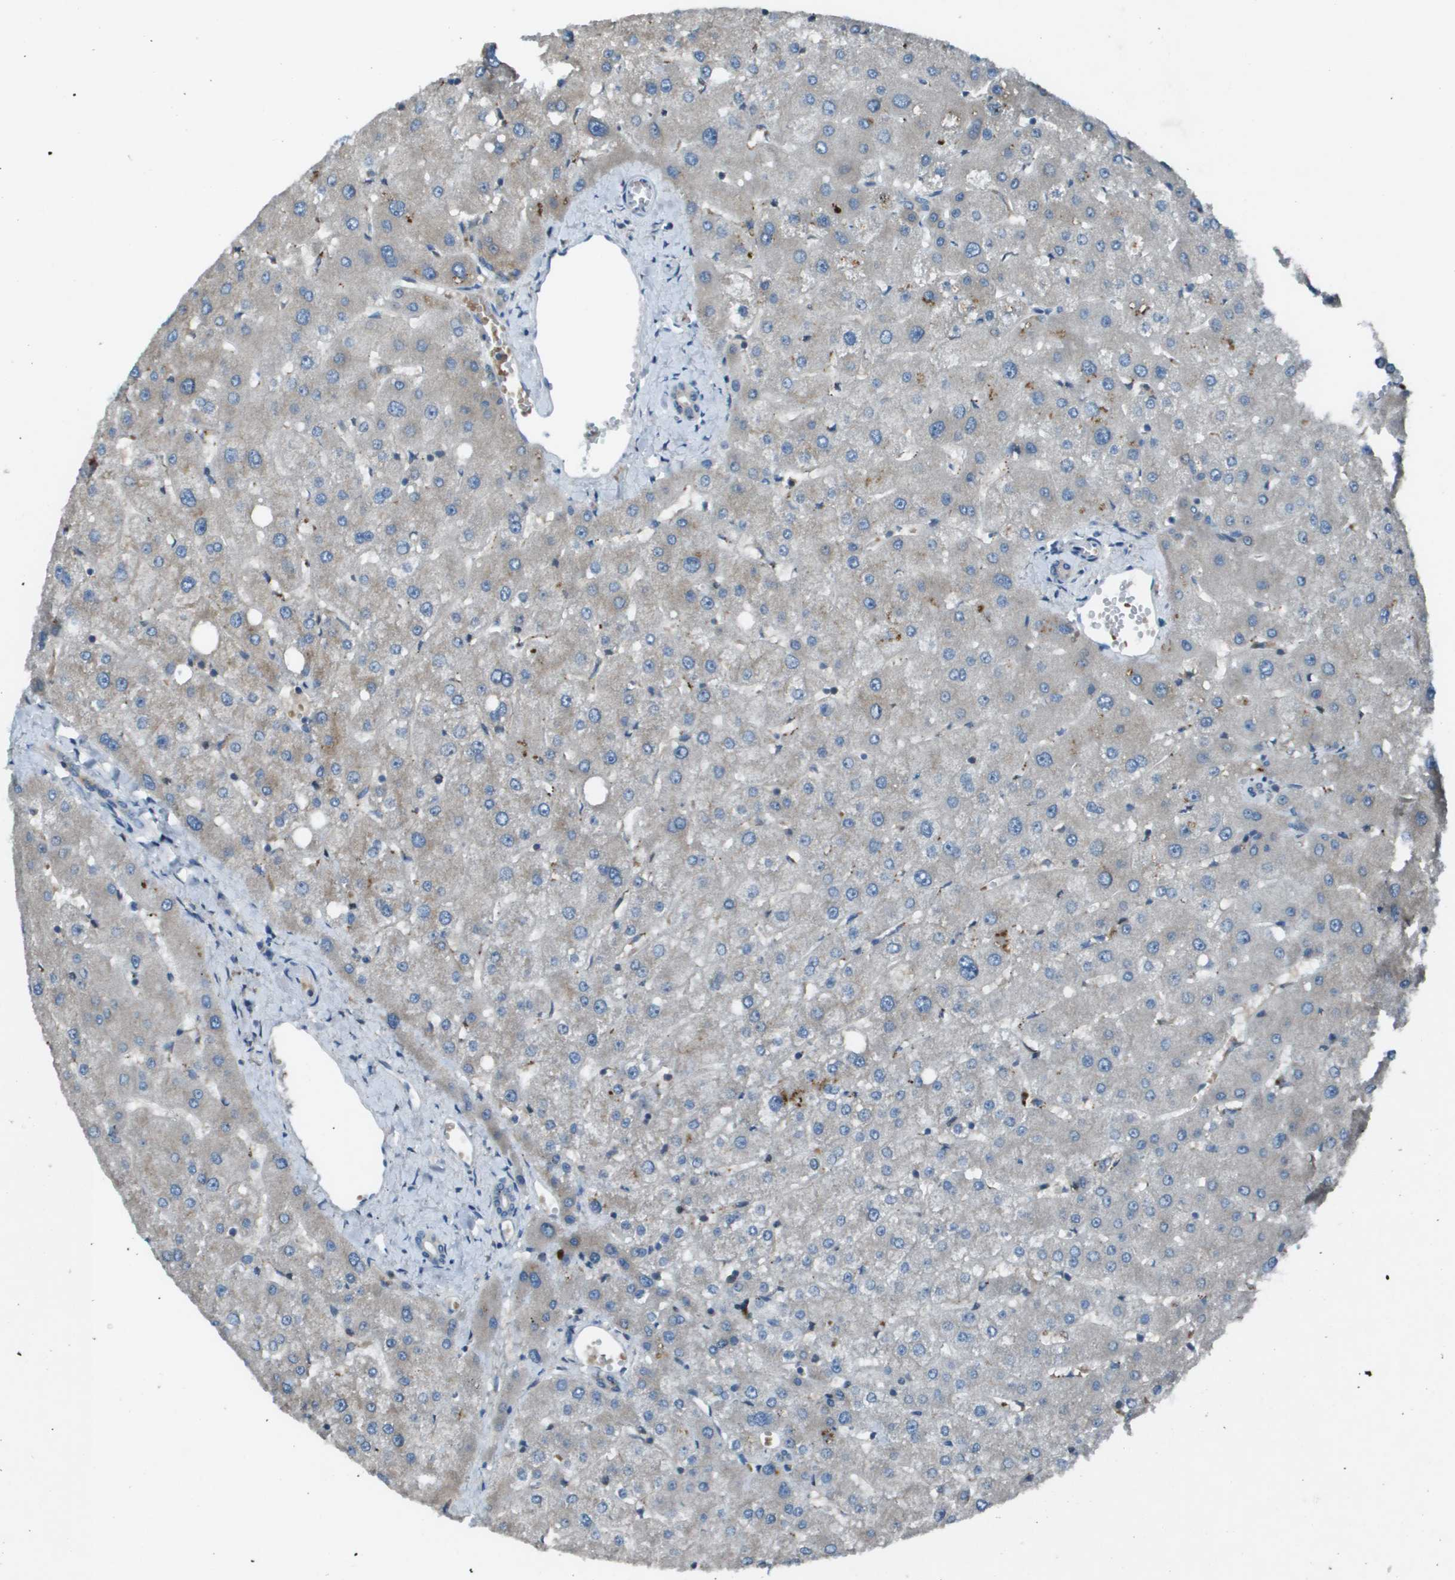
{"staining": {"intensity": "negative", "quantity": "none", "location": "none"}, "tissue": "liver", "cell_type": "Cholangiocytes", "image_type": "normal", "snomed": [{"axis": "morphology", "description": "Normal tissue, NOS"}, {"axis": "topography", "description": "Liver"}], "caption": "Immunohistochemistry (IHC) of normal liver shows no expression in cholangiocytes. Brightfield microscopy of IHC stained with DAB (brown) and hematoxylin (blue), captured at high magnification.", "gene": "CAMK4", "patient": {"sex": "male", "age": 73}}